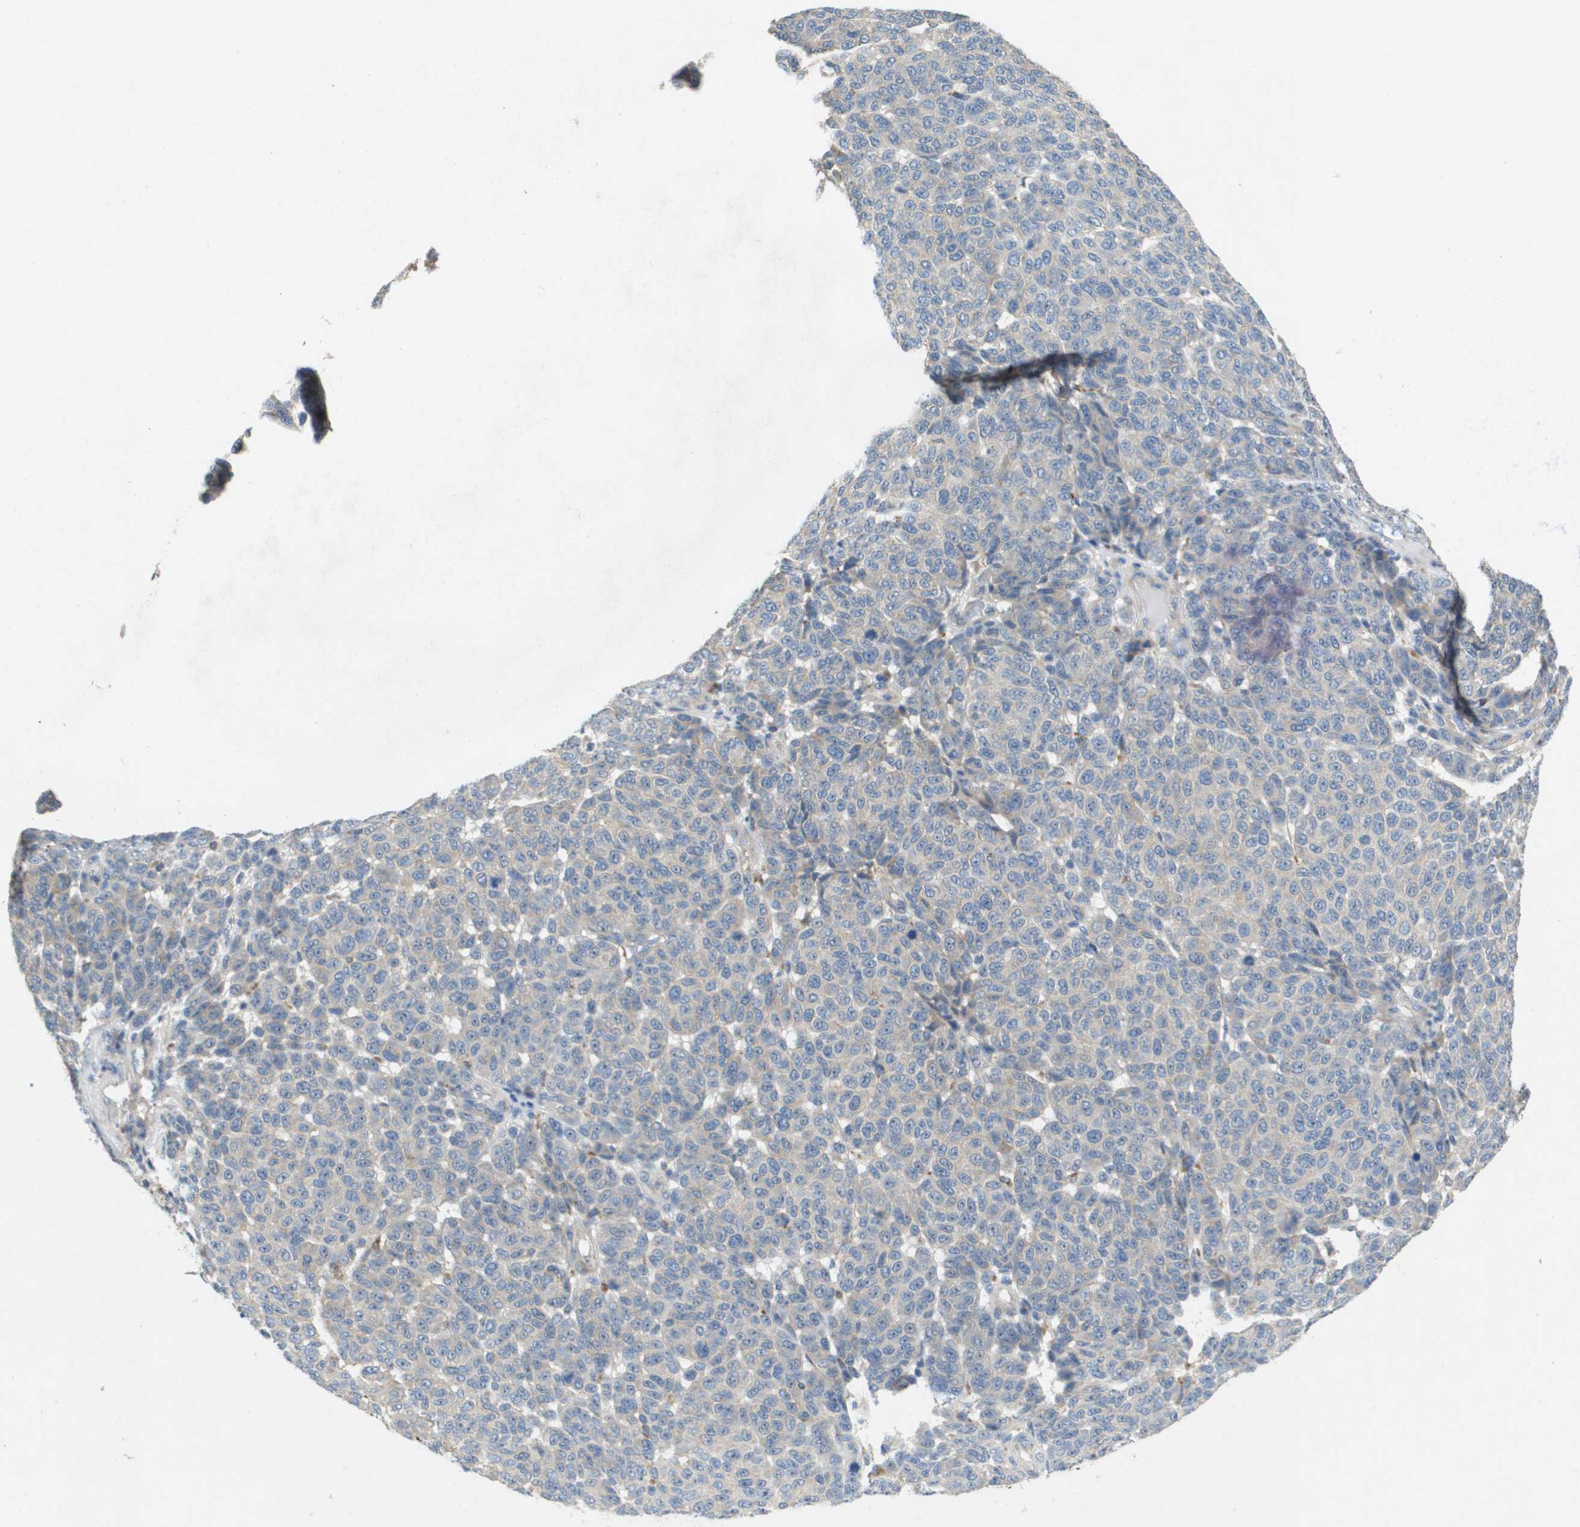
{"staining": {"intensity": "negative", "quantity": "none", "location": "none"}, "tissue": "melanoma", "cell_type": "Tumor cells", "image_type": "cancer", "snomed": [{"axis": "morphology", "description": "Malignant melanoma, NOS"}, {"axis": "topography", "description": "Skin"}], "caption": "The histopathology image displays no significant positivity in tumor cells of malignant melanoma.", "gene": "B3GNT5", "patient": {"sex": "male", "age": 59}}